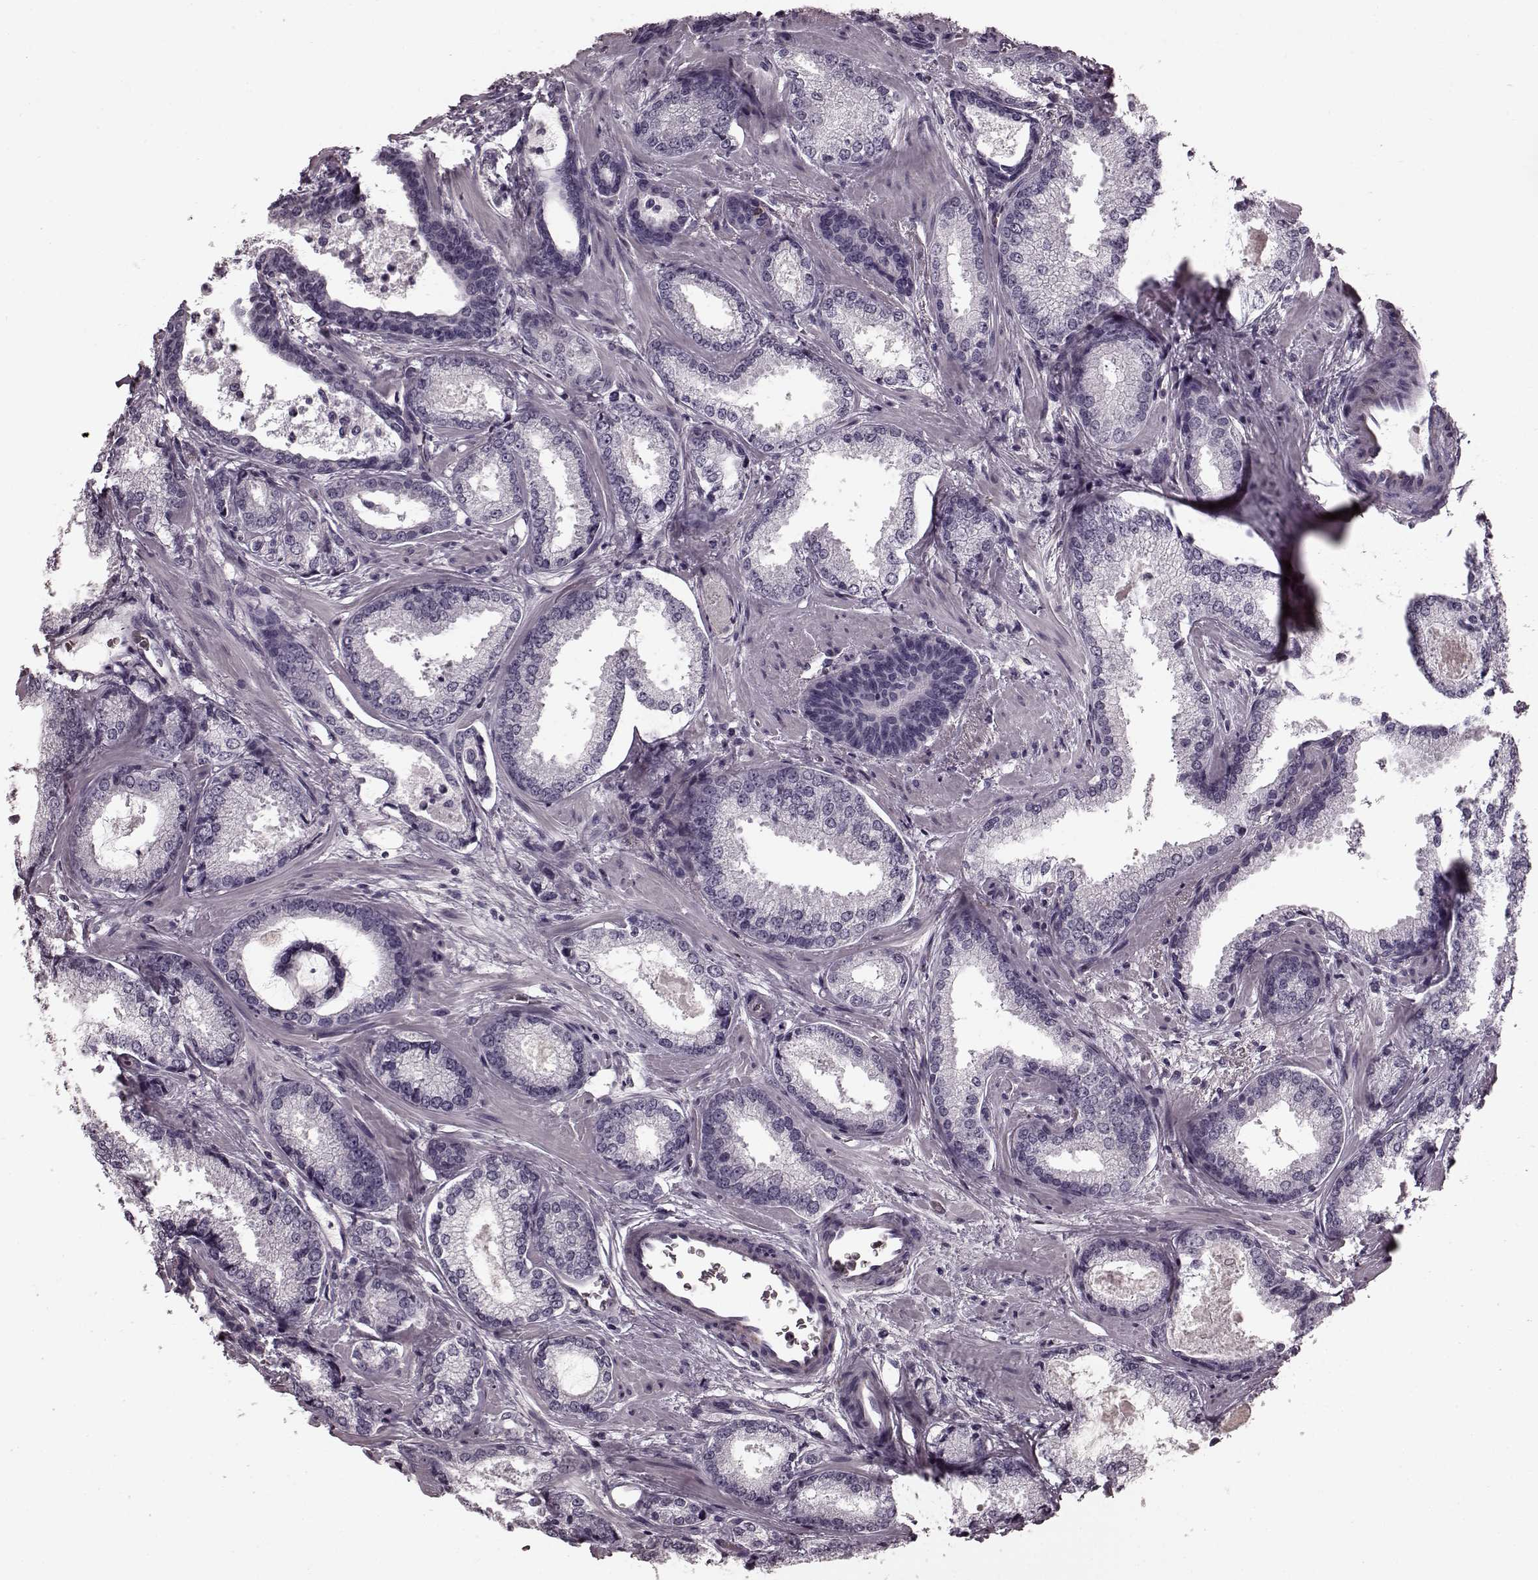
{"staining": {"intensity": "negative", "quantity": "none", "location": "none"}, "tissue": "prostate cancer", "cell_type": "Tumor cells", "image_type": "cancer", "snomed": [{"axis": "morphology", "description": "Adenocarcinoma, Low grade"}, {"axis": "topography", "description": "Prostate"}], "caption": "The micrograph demonstrates no staining of tumor cells in prostate cancer.", "gene": "CST7", "patient": {"sex": "male", "age": 56}}